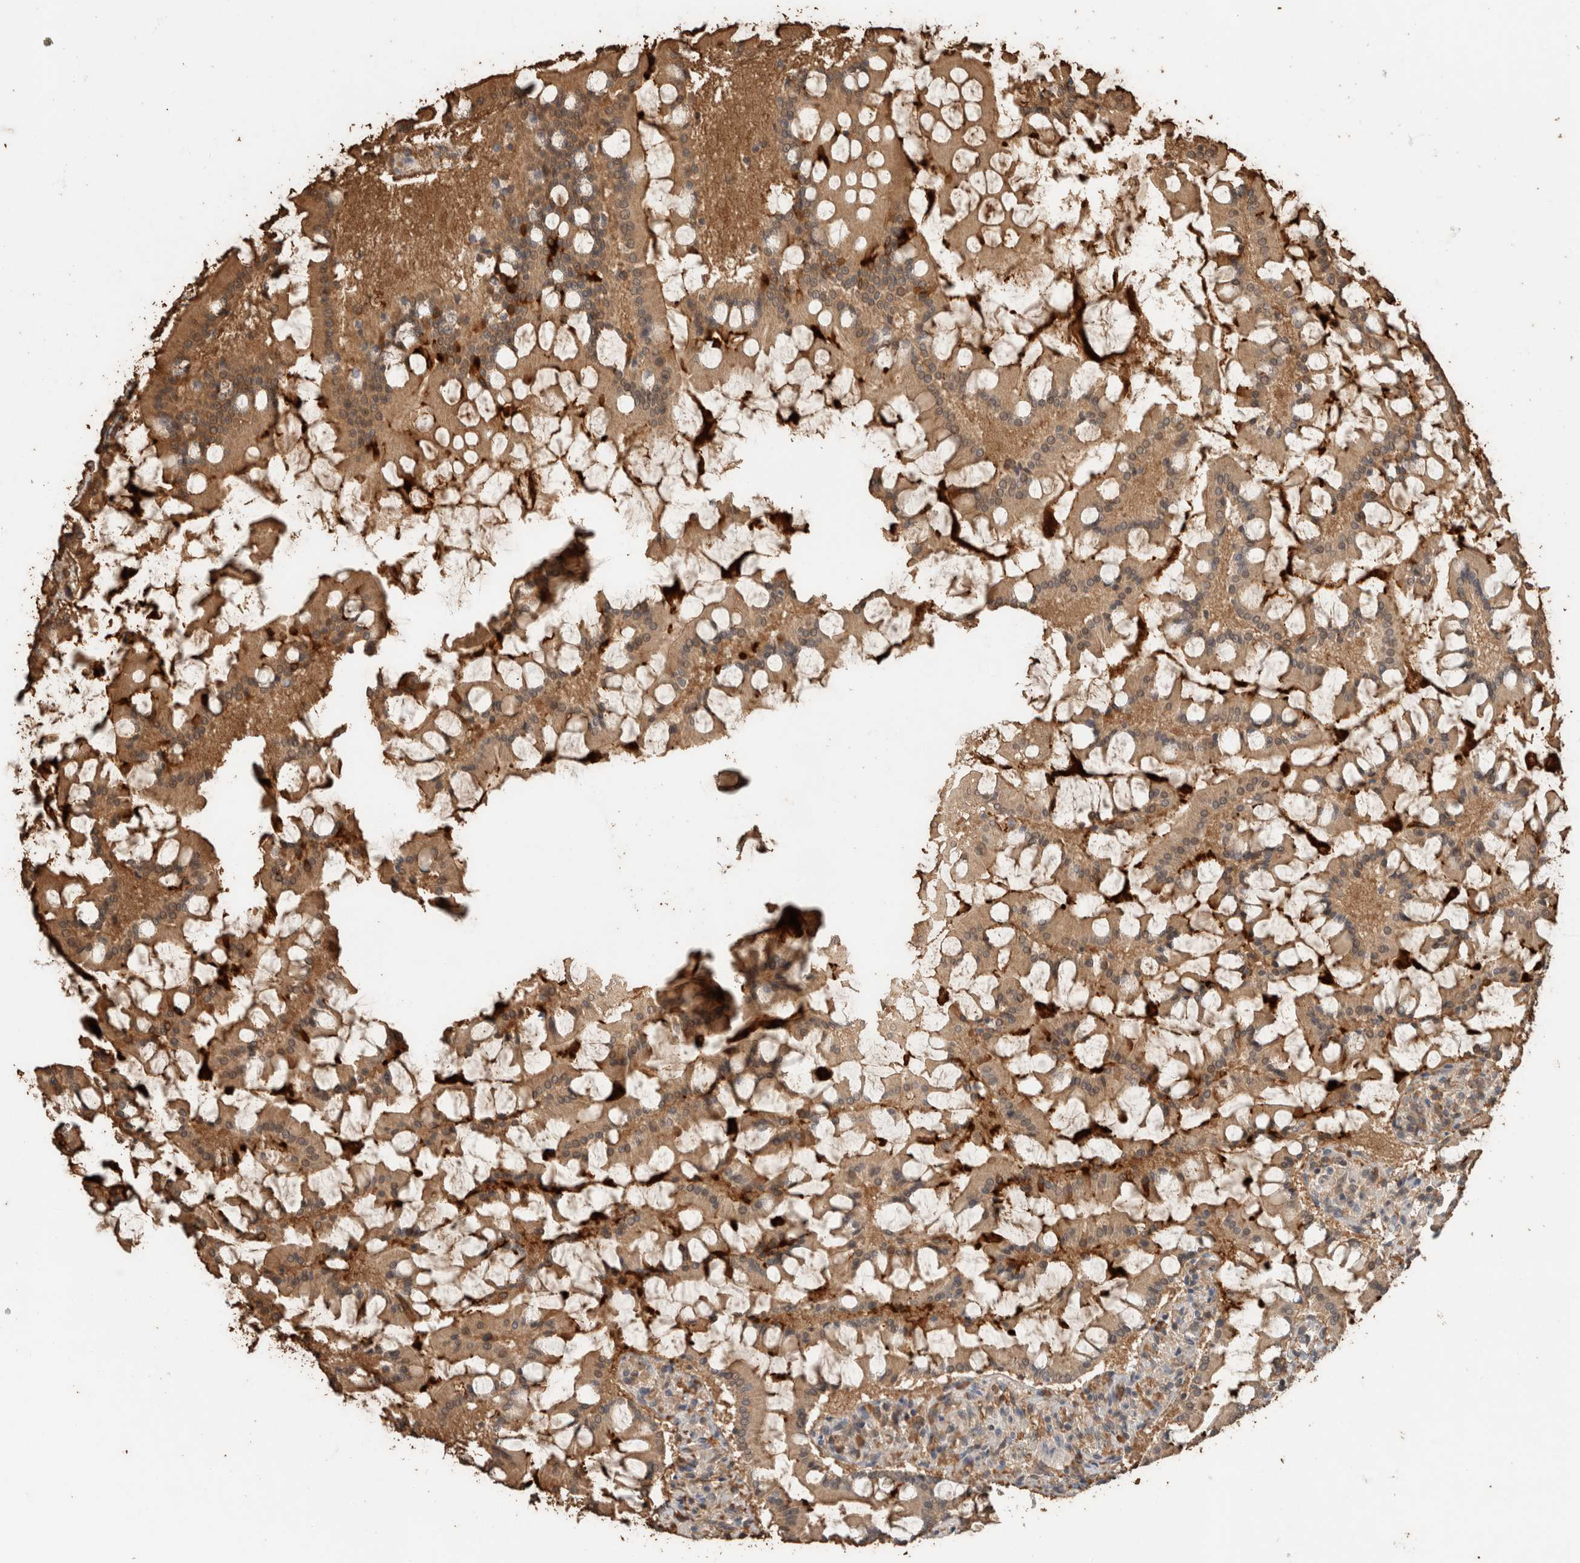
{"staining": {"intensity": "strong", "quantity": ">75%", "location": "cytoplasmic/membranous"}, "tissue": "small intestine", "cell_type": "Glandular cells", "image_type": "normal", "snomed": [{"axis": "morphology", "description": "Normal tissue, NOS"}, {"axis": "topography", "description": "Small intestine"}], "caption": "The photomicrograph shows staining of benign small intestine, revealing strong cytoplasmic/membranous protein positivity (brown color) within glandular cells.", "gene": "PUM1", "patient": {"sex": "male", "age": 41}}